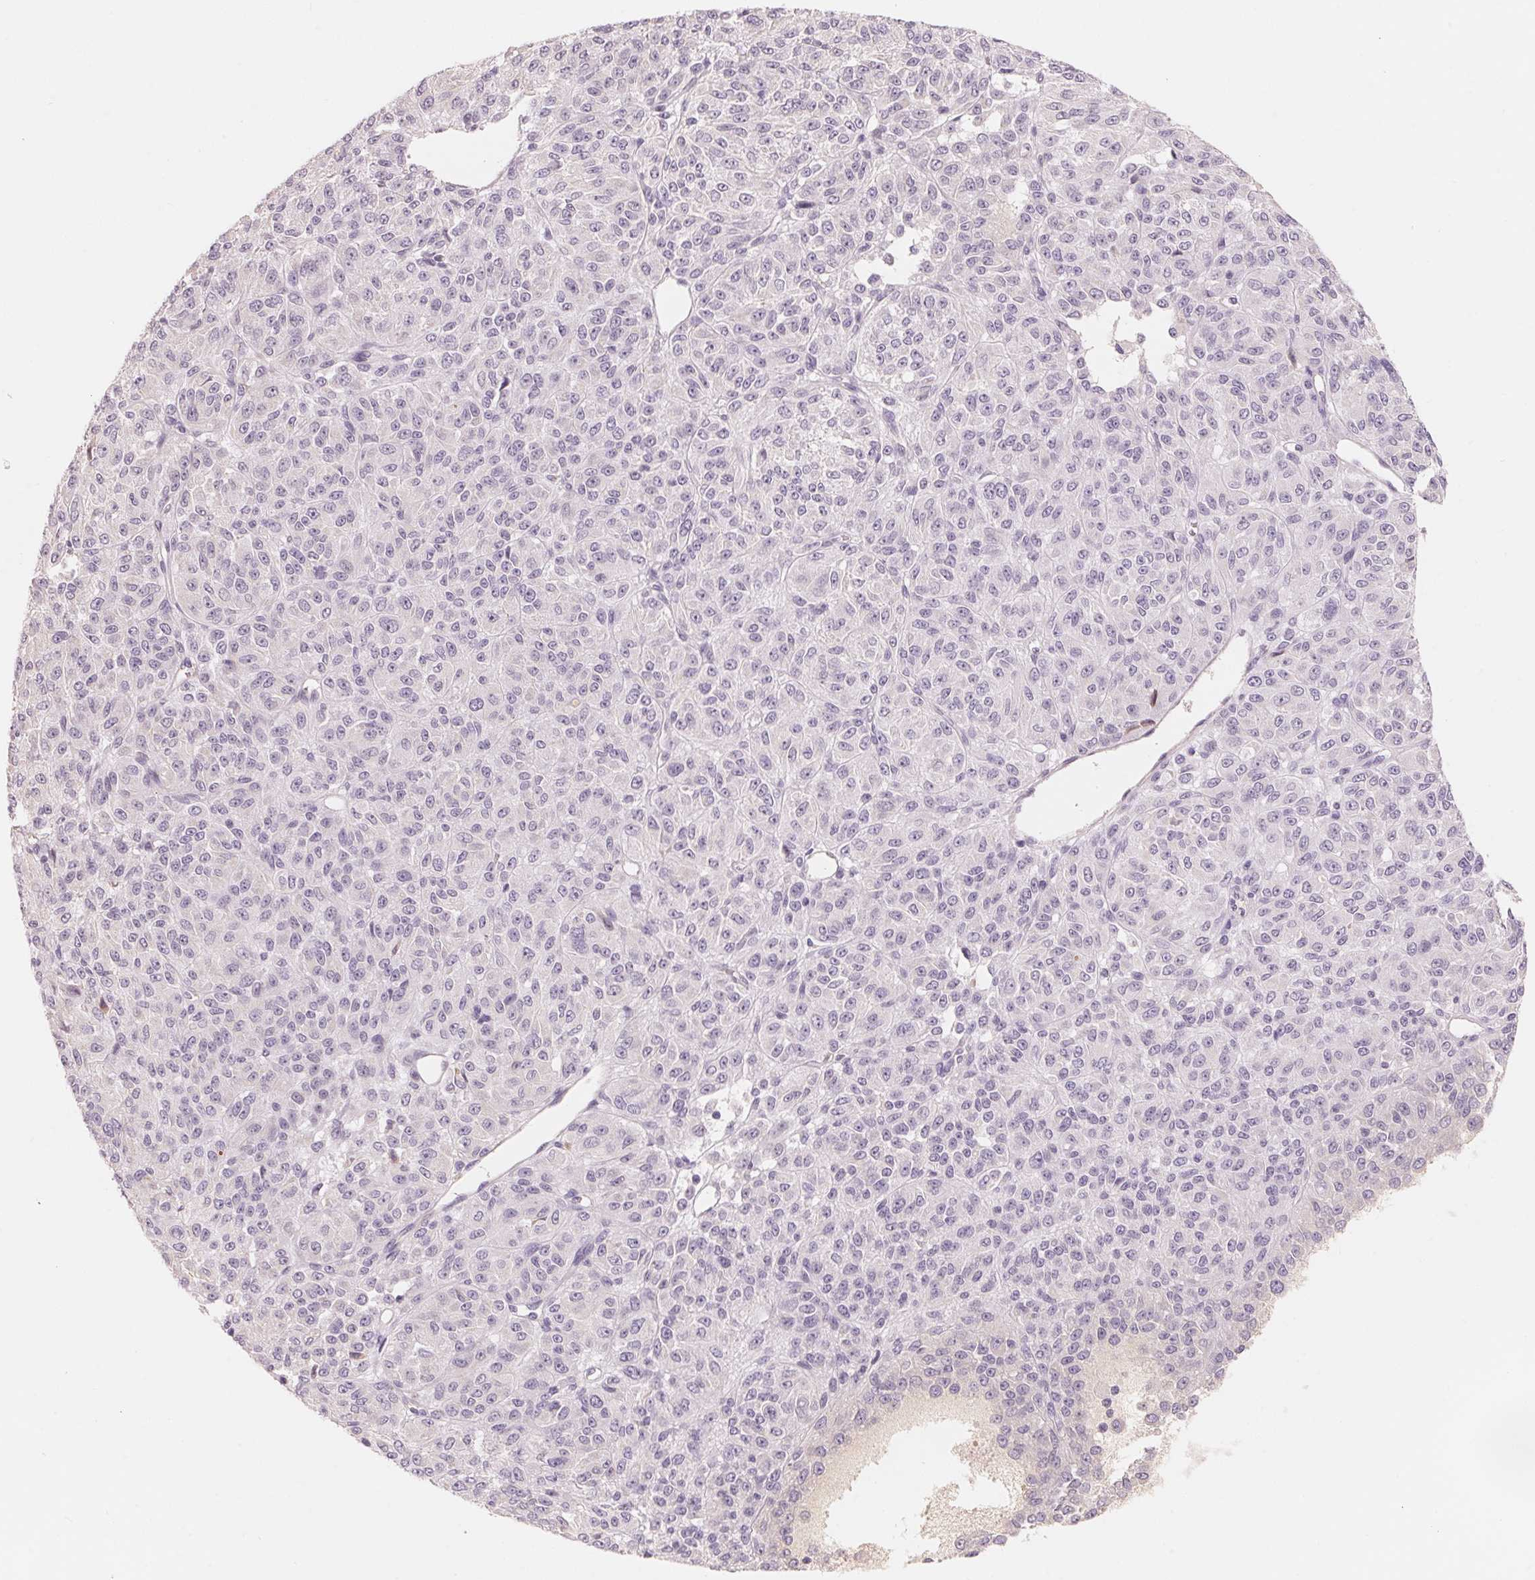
{"staining": {"intensity": "negative", "quantity": "none", "location": "none"}, "tissue": "melanoma", "cell_type": "Tumor cells", "image_type": "cancer", "snomed": [{"axis": "morphology", "description": "Malignant melanoma, Metastatic site"}, {"axis": "topography", "description": "Brain"}], "caption": "The IHC histopathology image has no significant positivity in tumor cells of malignant melanoma (metastatic site) tissue. The staining is performed using DAB brown chromogen with nuclei counter-stained in using hematoxylin.", "gene": "CFHR2", "patient": {"sex": "female", "age": 56}}